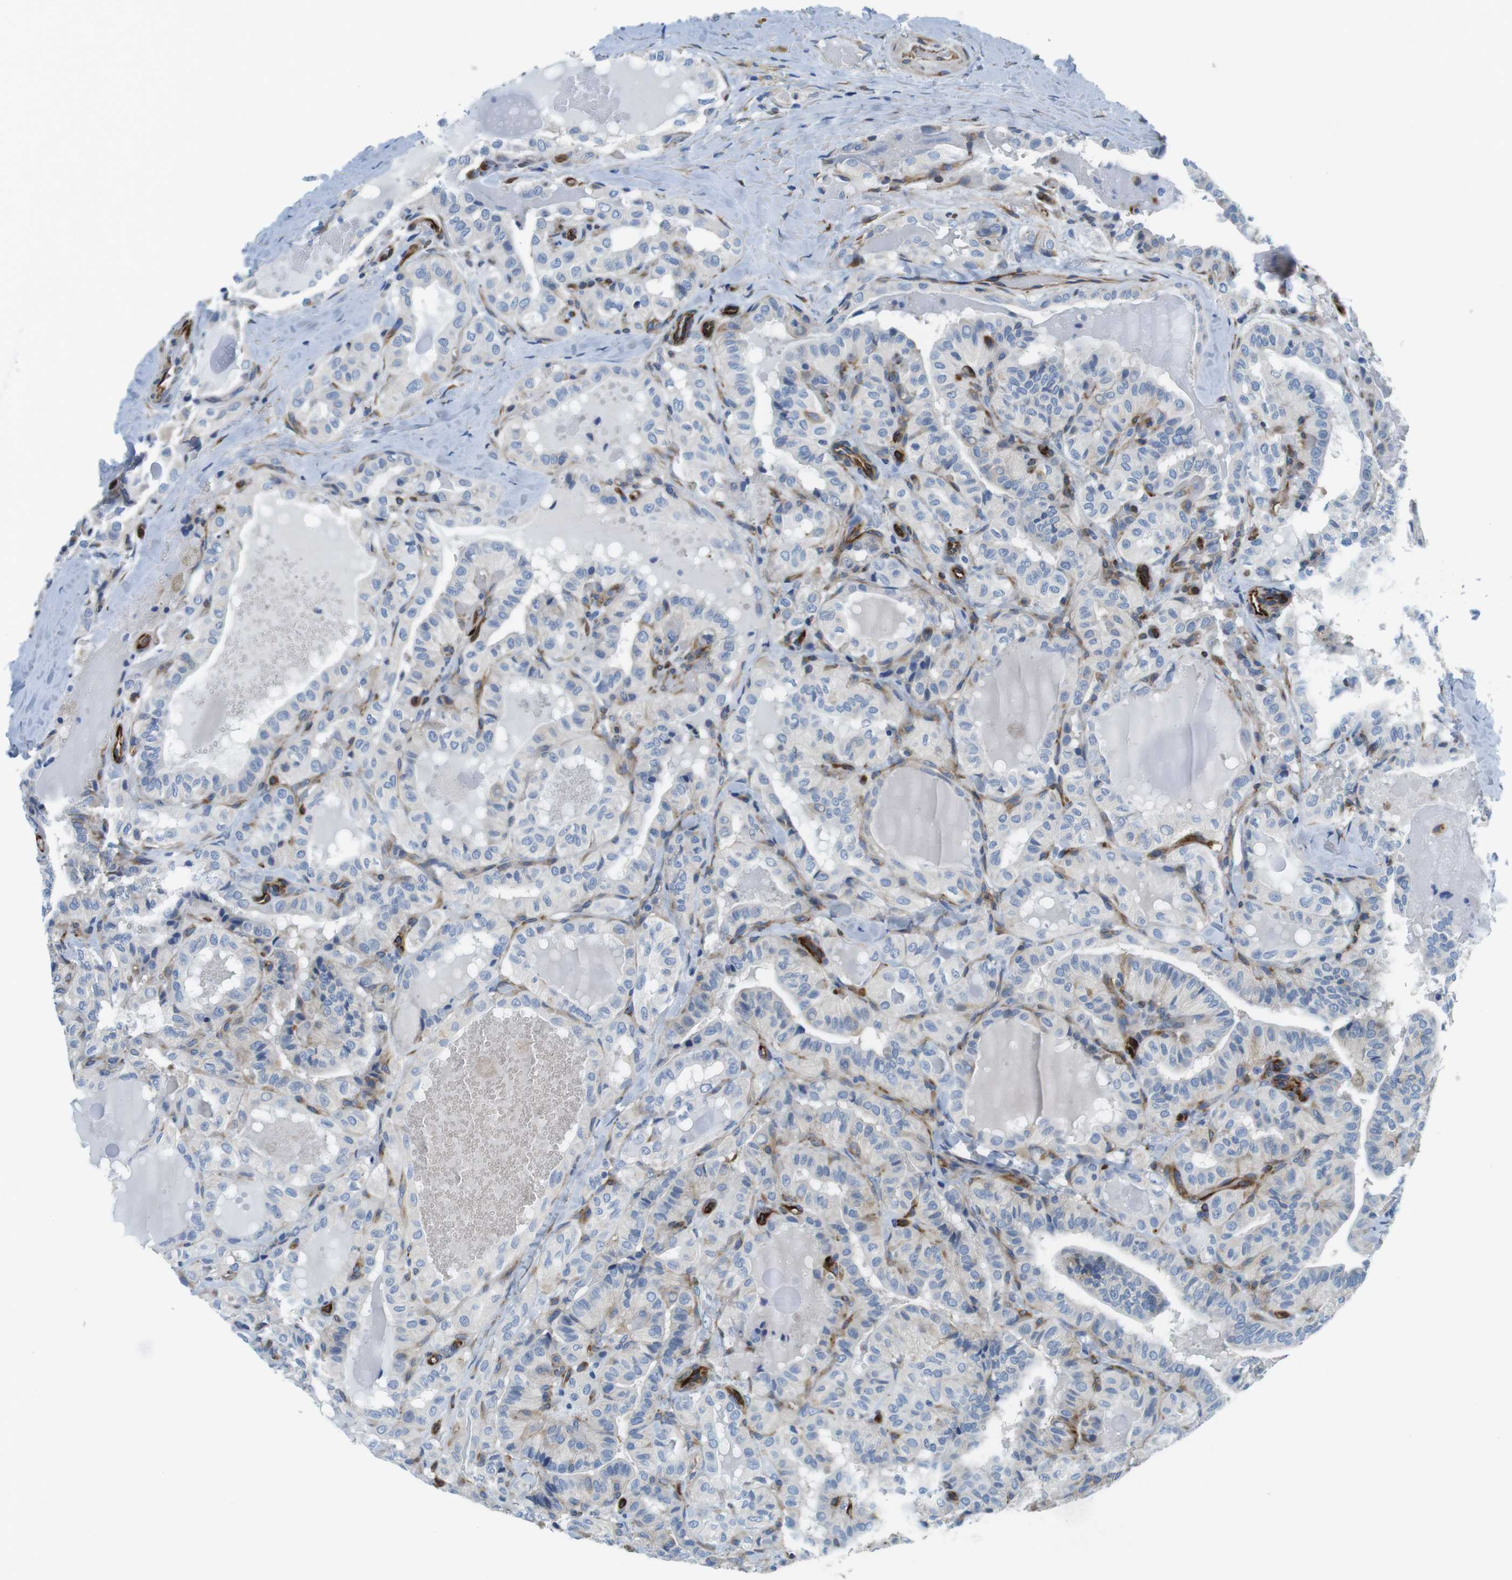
{"staining": {"intensity": "negative", "quantity": "none", "location": "none"}, "tissue": "thyroid cancer", "cell_type": "Tumor cells", "image_type": "cancer", "snomed": [{"axis": "morphology", "description": "Papillary adenocarcinoma, NOS"}, {"axis": "topography", "description": "Thyroid gland"}], "caption": "Histopathology image shows no protein staining in tumor cells of papillary adenocarcinoma (thyroid) tissue.", "gene": "EMP2", "patient": {"sex": "male", "age": 77}}